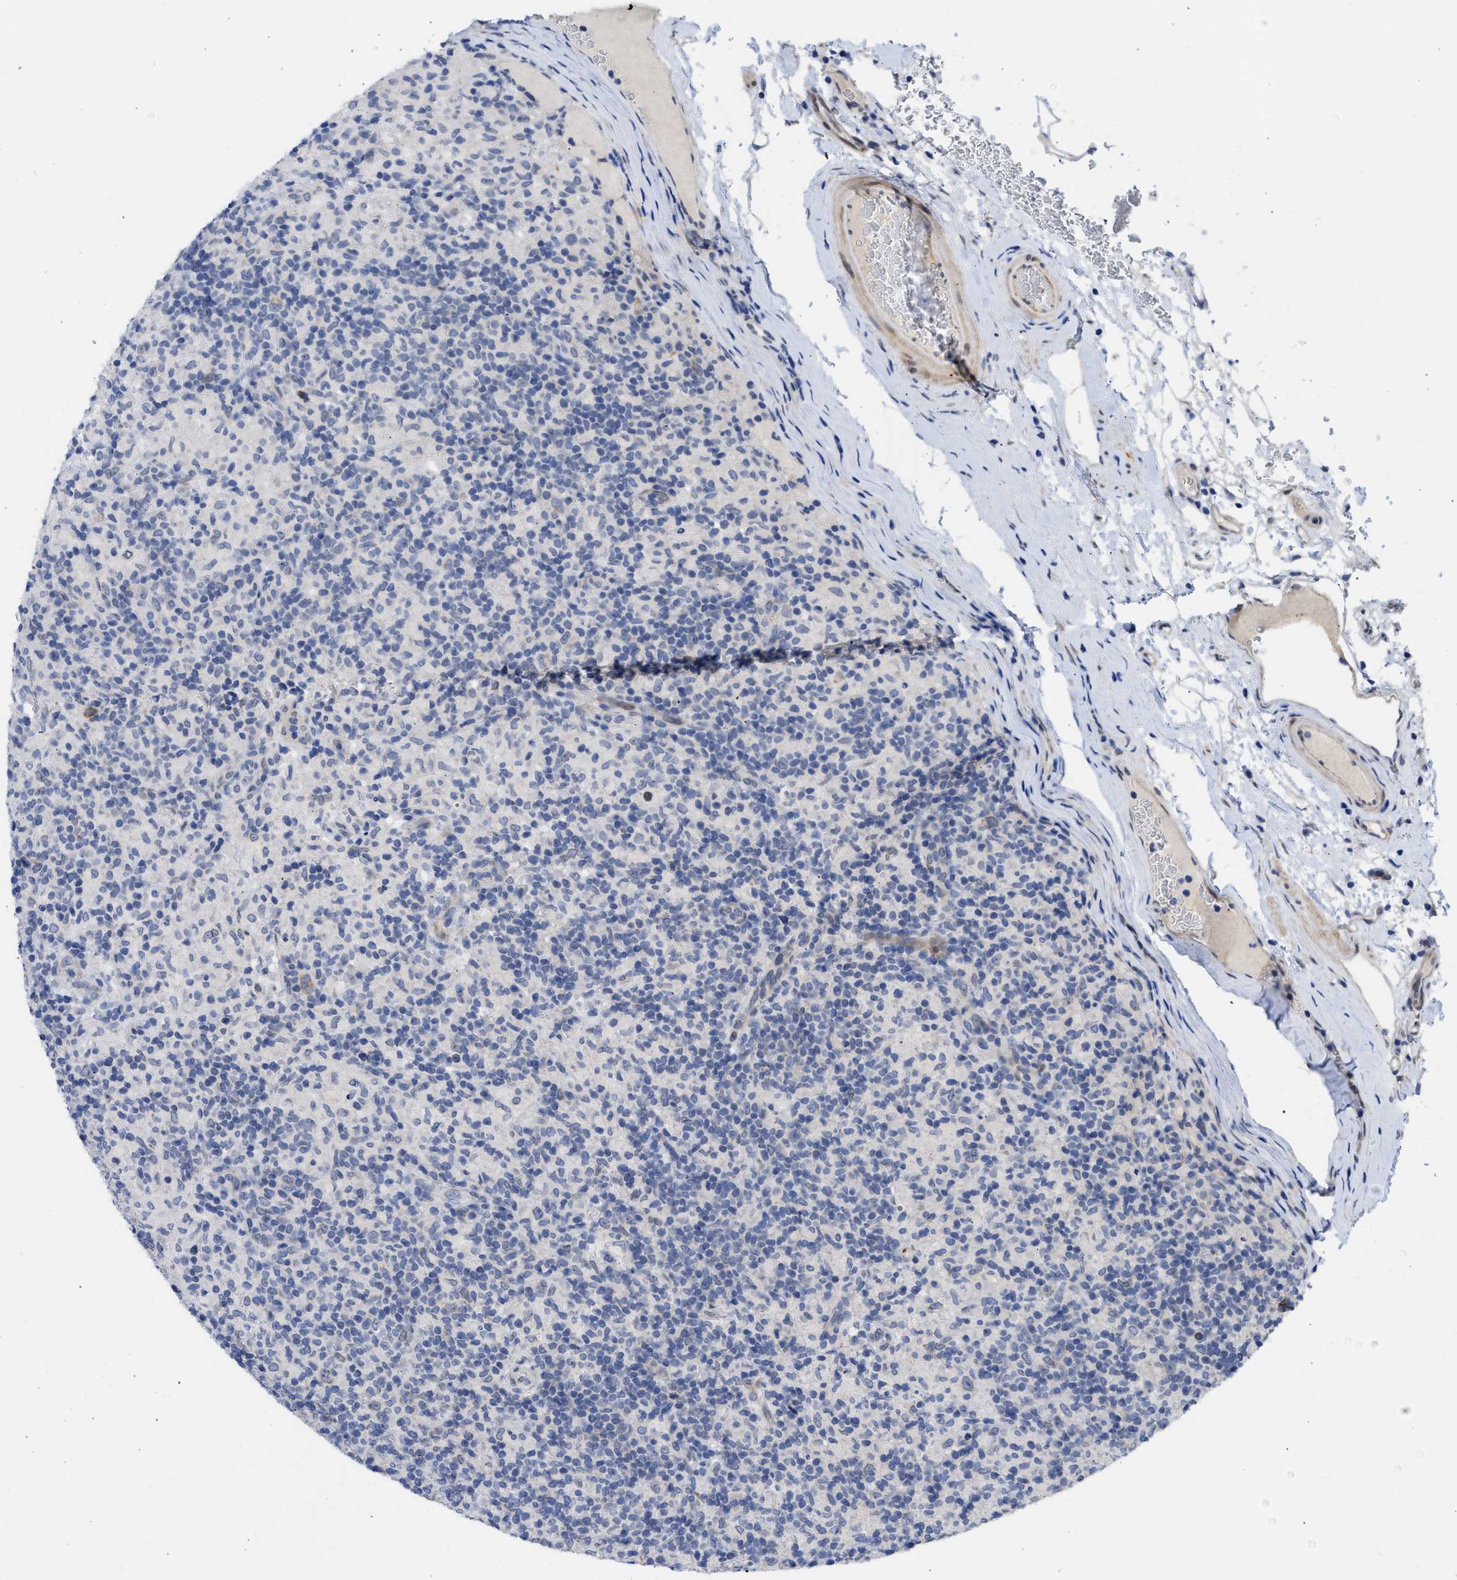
{"staining": {"intensity": "negative", "quantity": "none", "location": "none"}, "tissue": "lymphoma", "cell_type": "Tumor cells", "image_type": "cancer", "snomed": [{"axis": "morphology", "description": "Hodgkin's disease, NOS"}, {"axis": "topography", "description": "Lymph node"}], "caption": "Protein analysis of Hodgkin's disease demonstrates no significant expression in tumor cells.", "gene": "NUP35", "patient": {"sex": "male", "age": 70}}